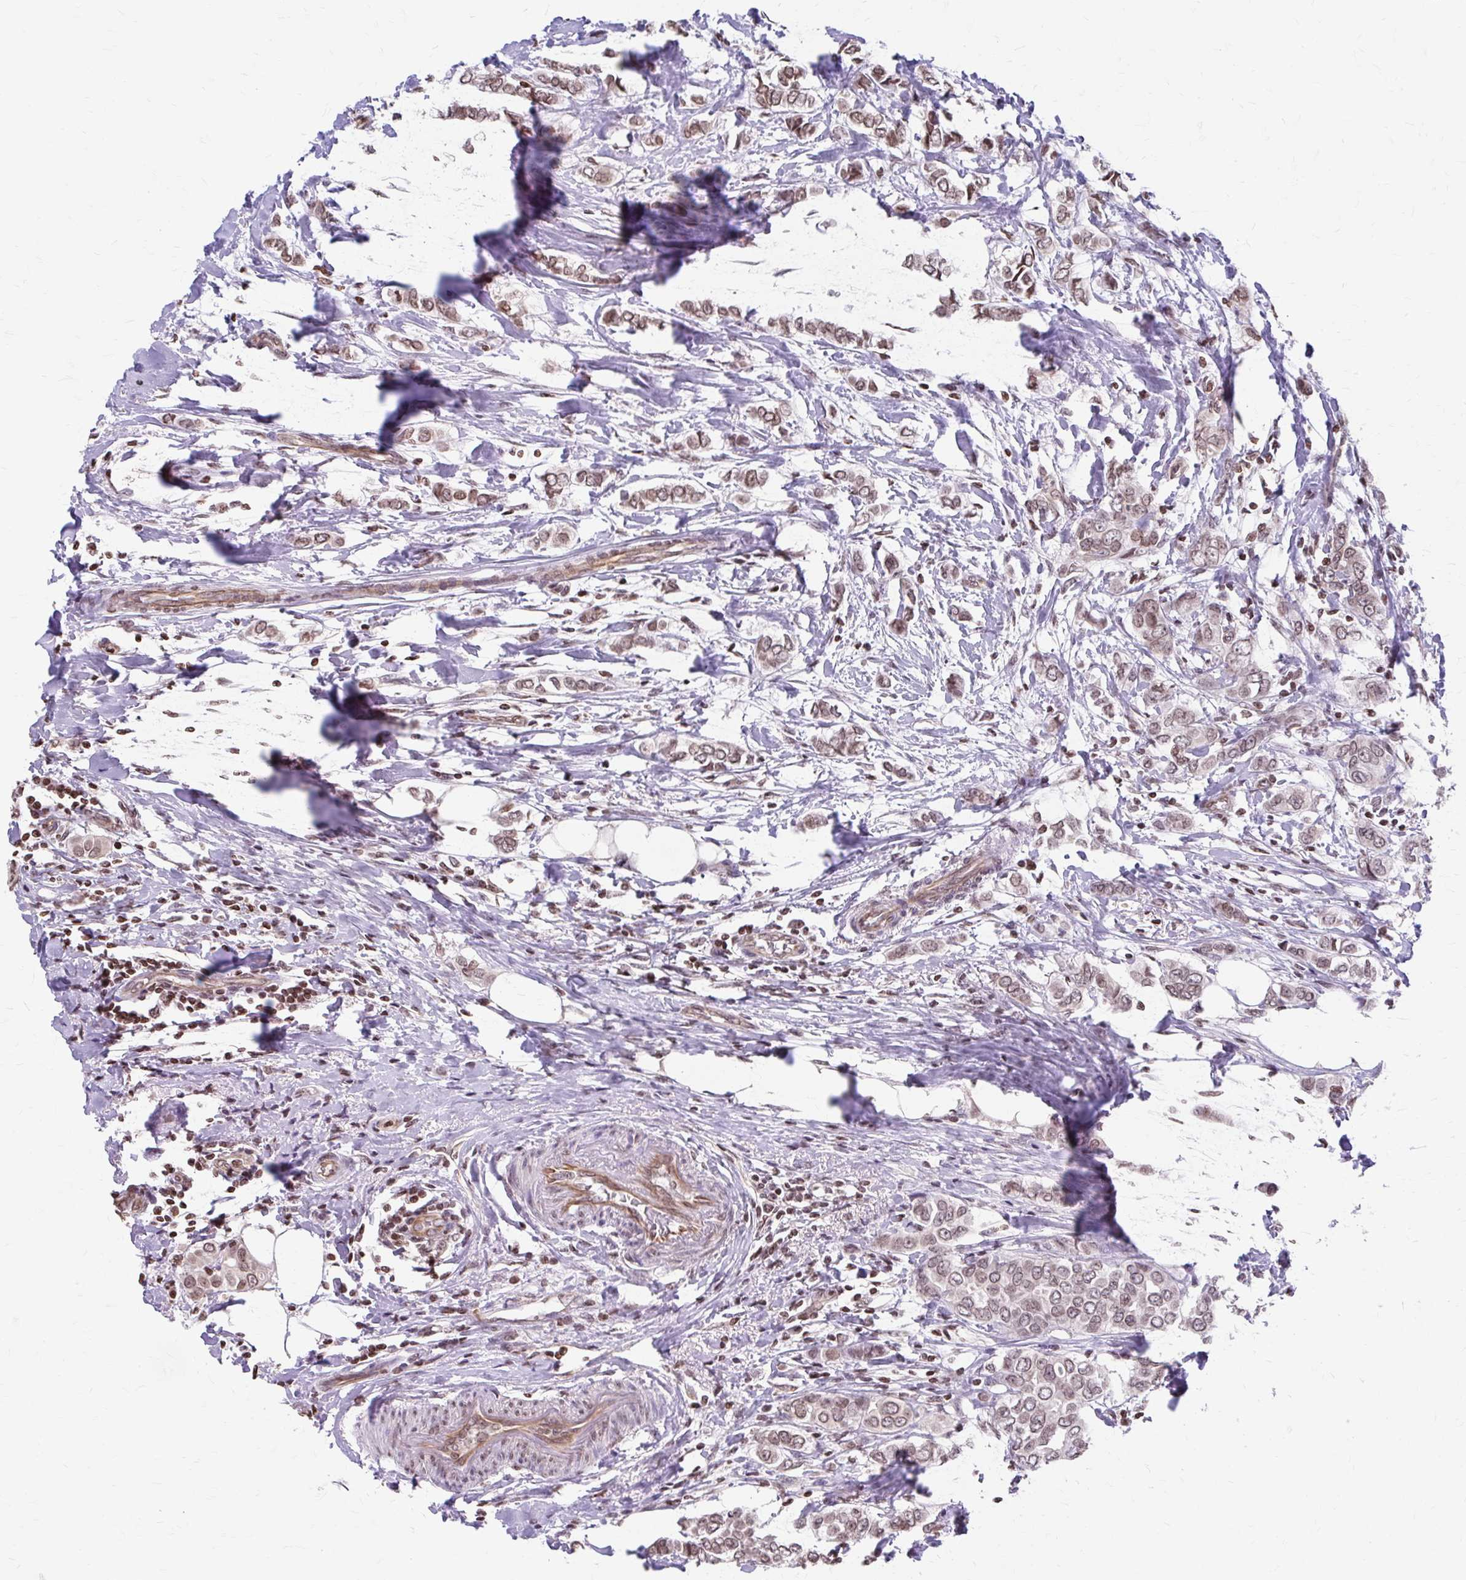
{"staining": {"intensity": "moderate", "quantity": ">75%", "location": "nuclear"}, "tissue": "breast cancer", "cell_type": "Tumor cells", "image_type": "cancer", "snomed": [{"axis": "morphology", "description": "Lobular carcinoma"}, {"axis": "topography", "description": "Breast"}], "caption": "Moderate nuclear positivity for a protein is present in approximately >75% of tumor cells of breast cancer using immunohistochemistry.", "gene": "ORC3", "patient": {"sex": "female", "age": 51}}